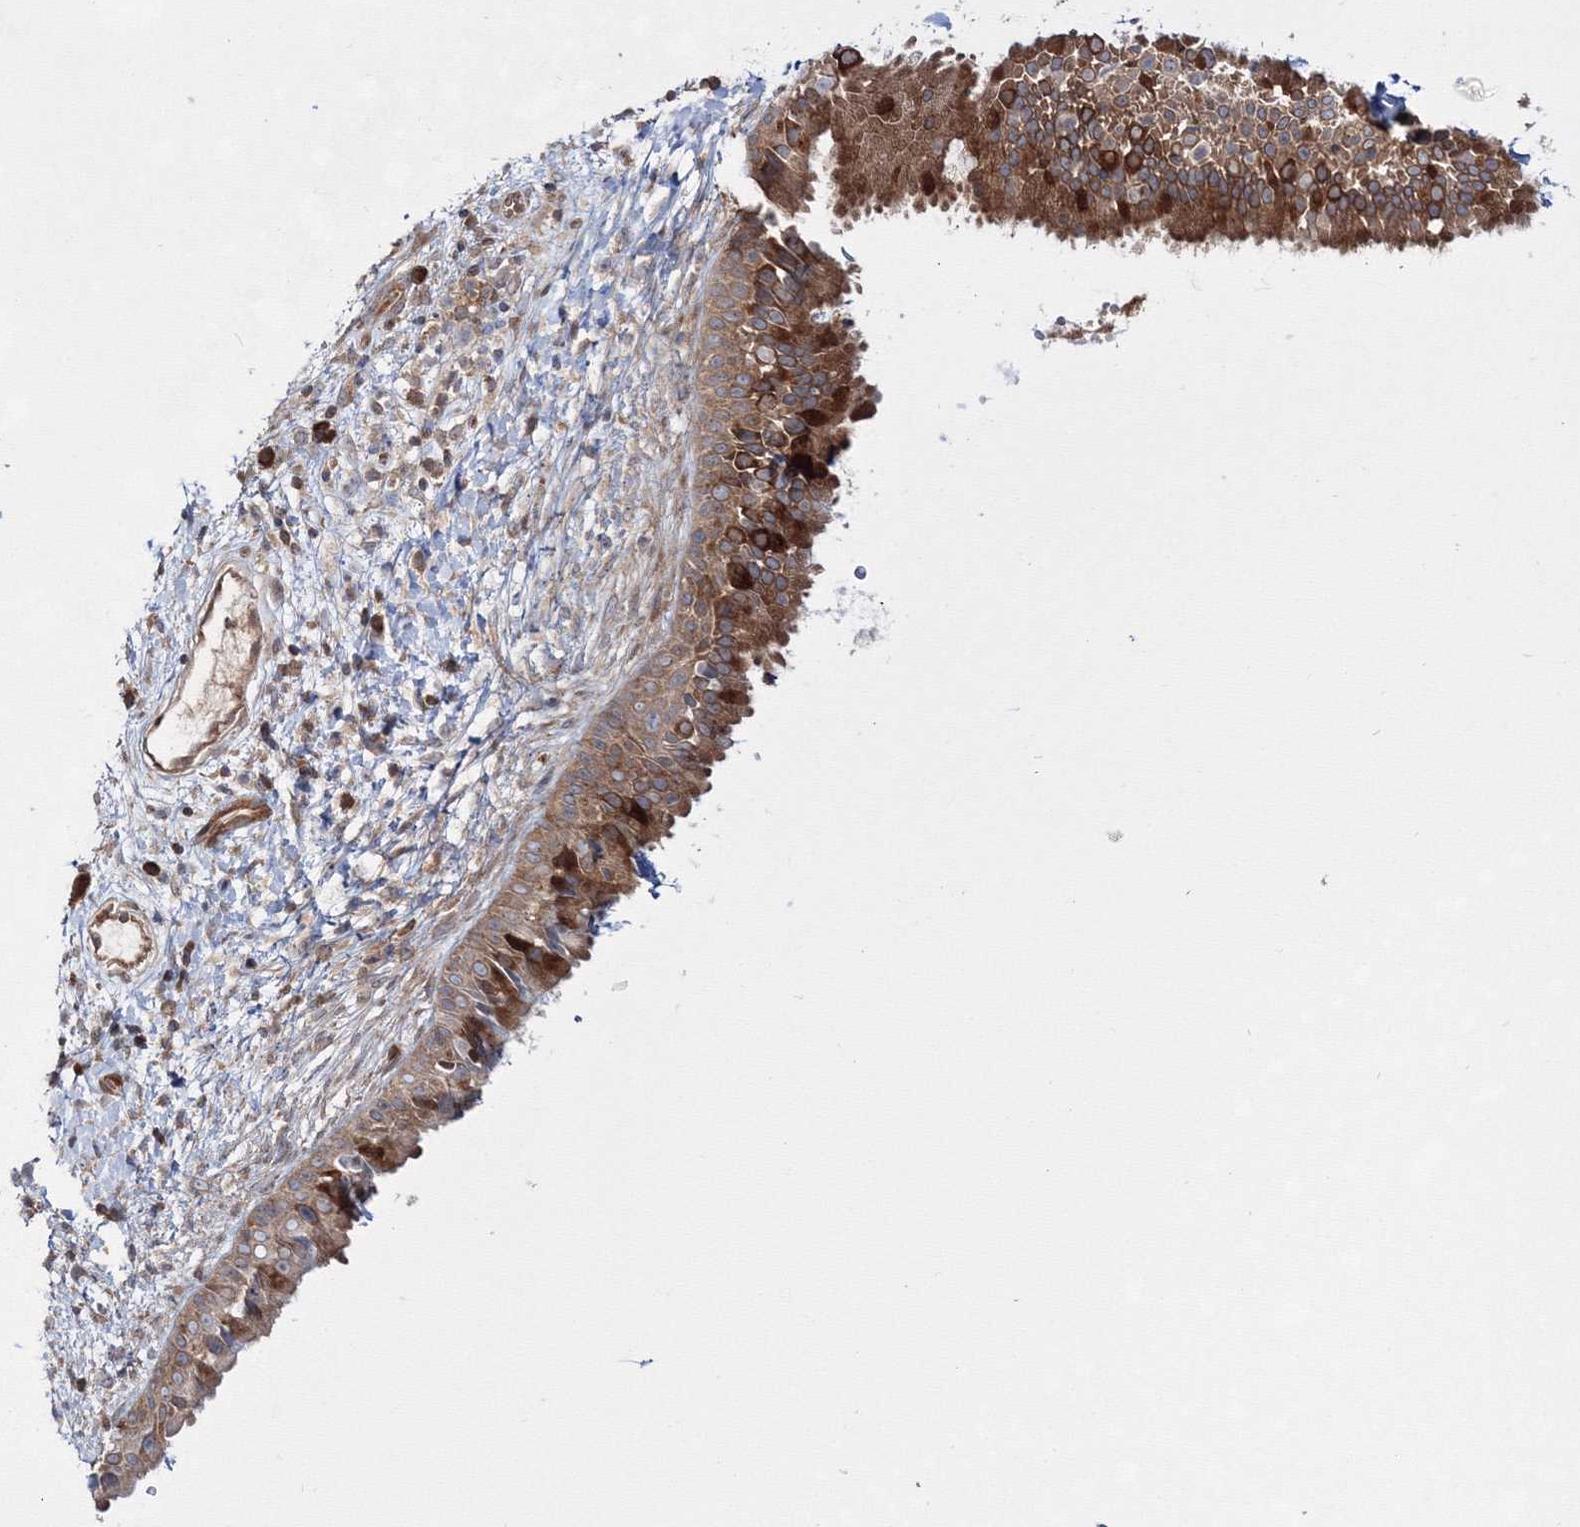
{"staining": {"intensity": "strong", "quantity": ">75%", "location": "cytoplasmic/membranous"}, "tissue": "nasopharynx", "cell_type": "Respiratory epithelial cells", "image_type": "normal", "snomed": [{"axis": "morphology", "description": "Normal tissue, NOS"}, {"axis": "topography", "description": "Nasopharynx"}], "caption": "Strong cytoplasmic/membranous positivity for a protein is appreciated in about >75% of respiratory epithelial cells of benign nasopharynx using immunohistochemistry.", "gene": "HARS1", "patient": {"sex": "male", "age": 22}}